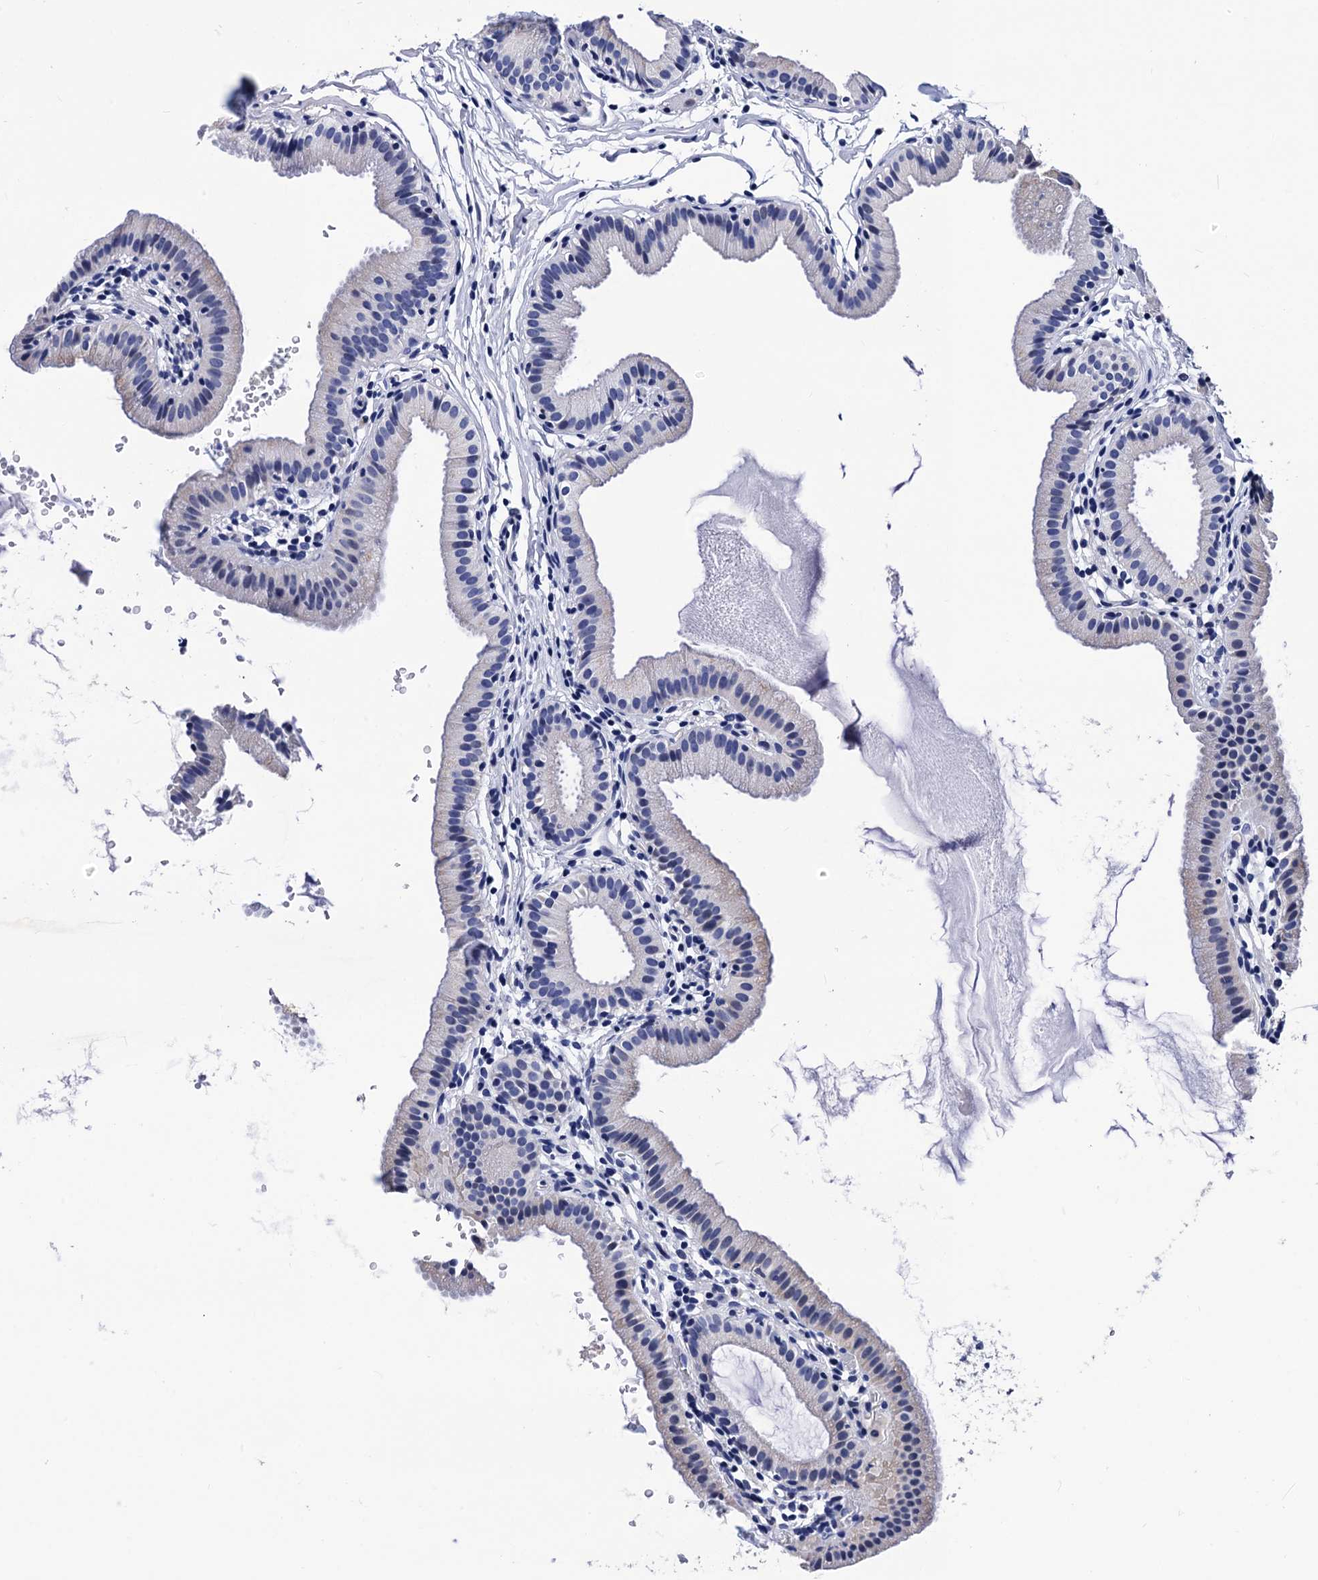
{"staining": {"intensity": "negative", "quantity": "none", "location": "none"}, "tissue": "gallbladder", "cell_type": "Glandular cells", "image_type": "normal", "snomed": [{"axis": "morphology", "description": "Normal tissue, NOS"}, {"axis": "topography", "description": "Gallbladder"}], "caption": "Human gallbladder stained for a protein using immunohistochemistry shows no positivity in glandular cells.", "gene": "LRRC30", "patient": {"sex": "female", "age": 46}}